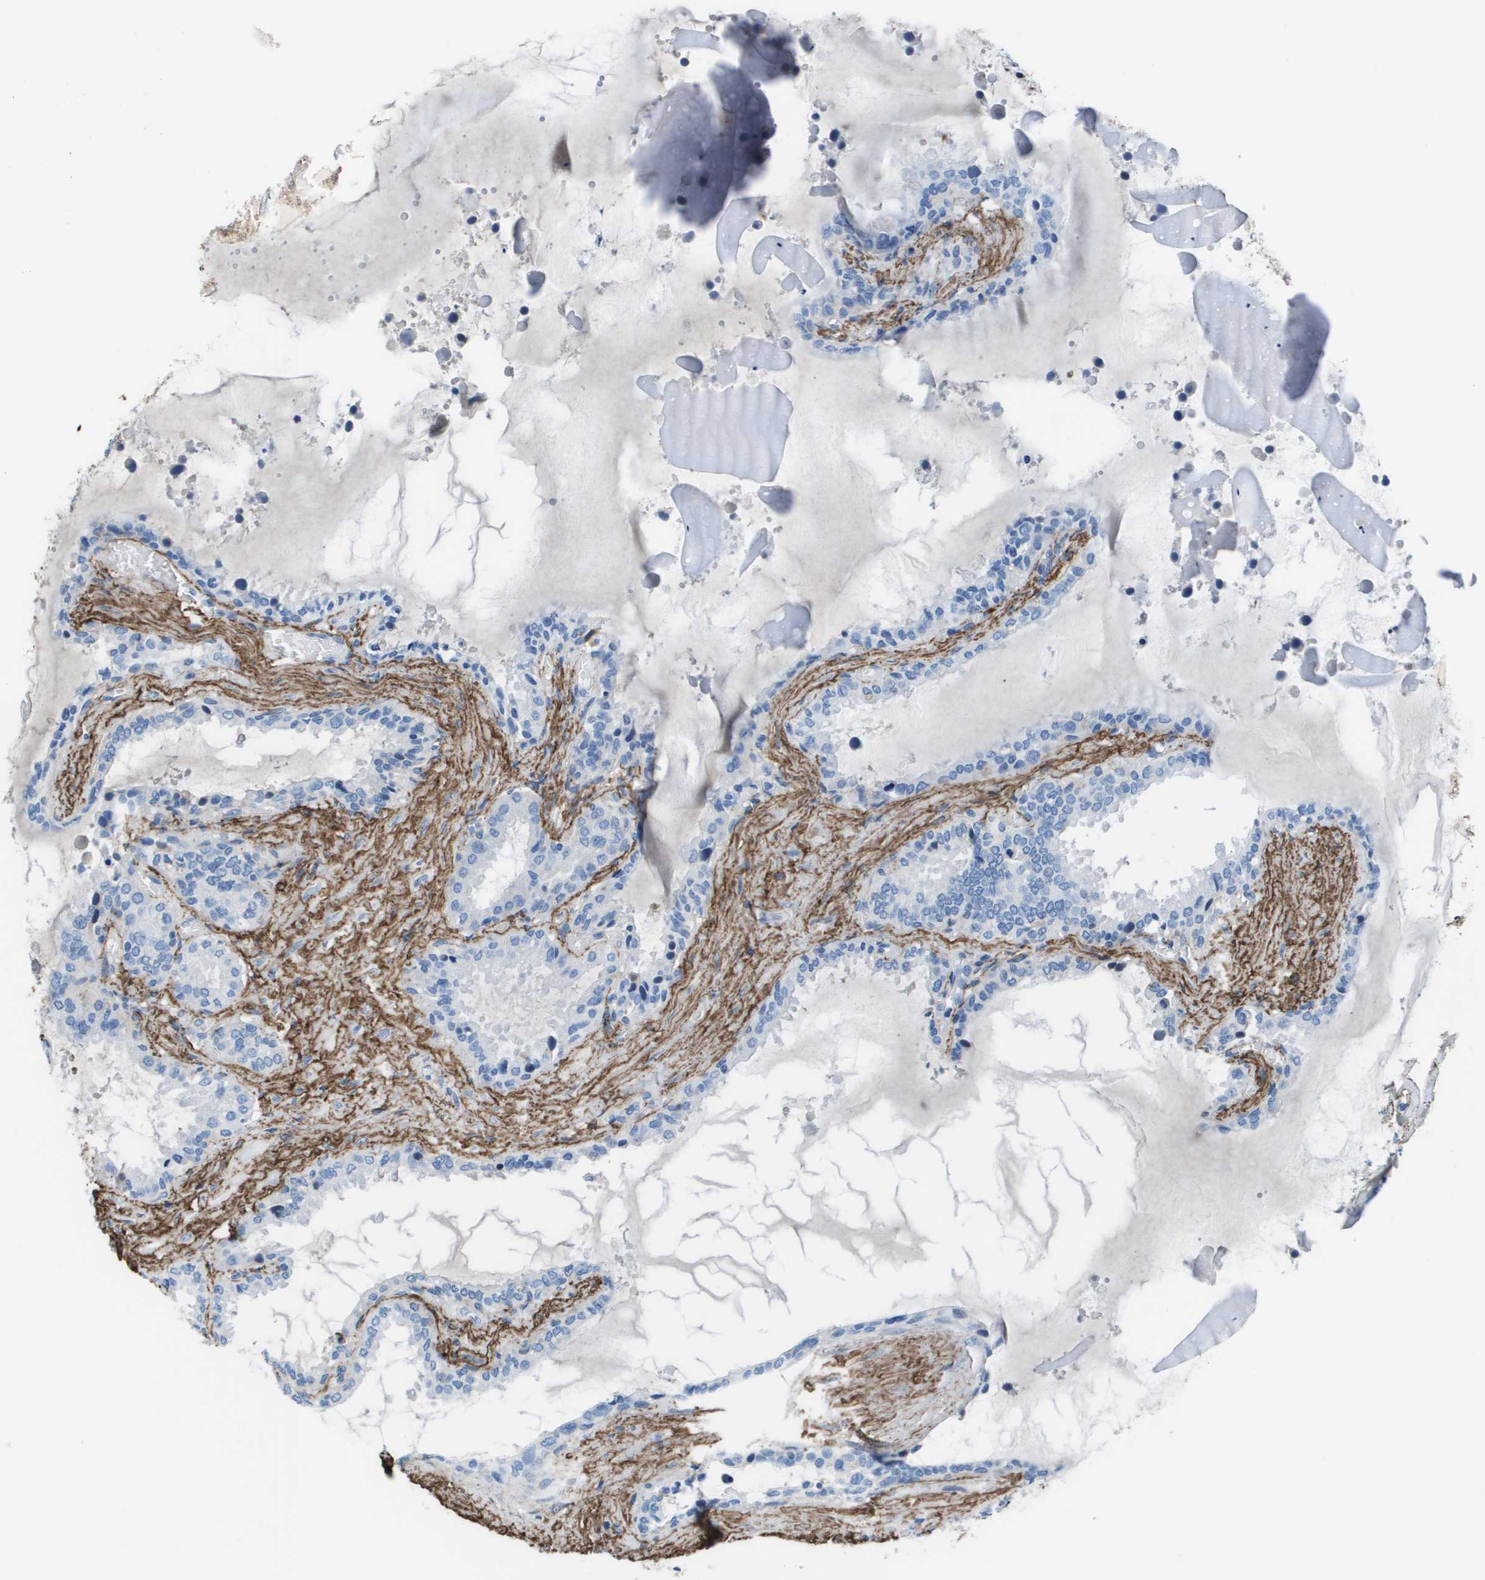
{"staining": {"intensity": "negative", "quantity": "none", "location": "none"}, "tissue": "seminal vesicle", "cell_type": "Glandular cells", "image_type": "normal", "snomed": [{"axis": "morphology", "description": "Normal tissue, NOS"}, {"axis": "topography", "description": "Seminal veicle"}], "caption": "IHC micrograph of normal human seminal vesicle stained for a protein (brown), which displays no positivity in glandular cells.", "gene": "VTN", "patient": {"sex": "male", "age": 46}}